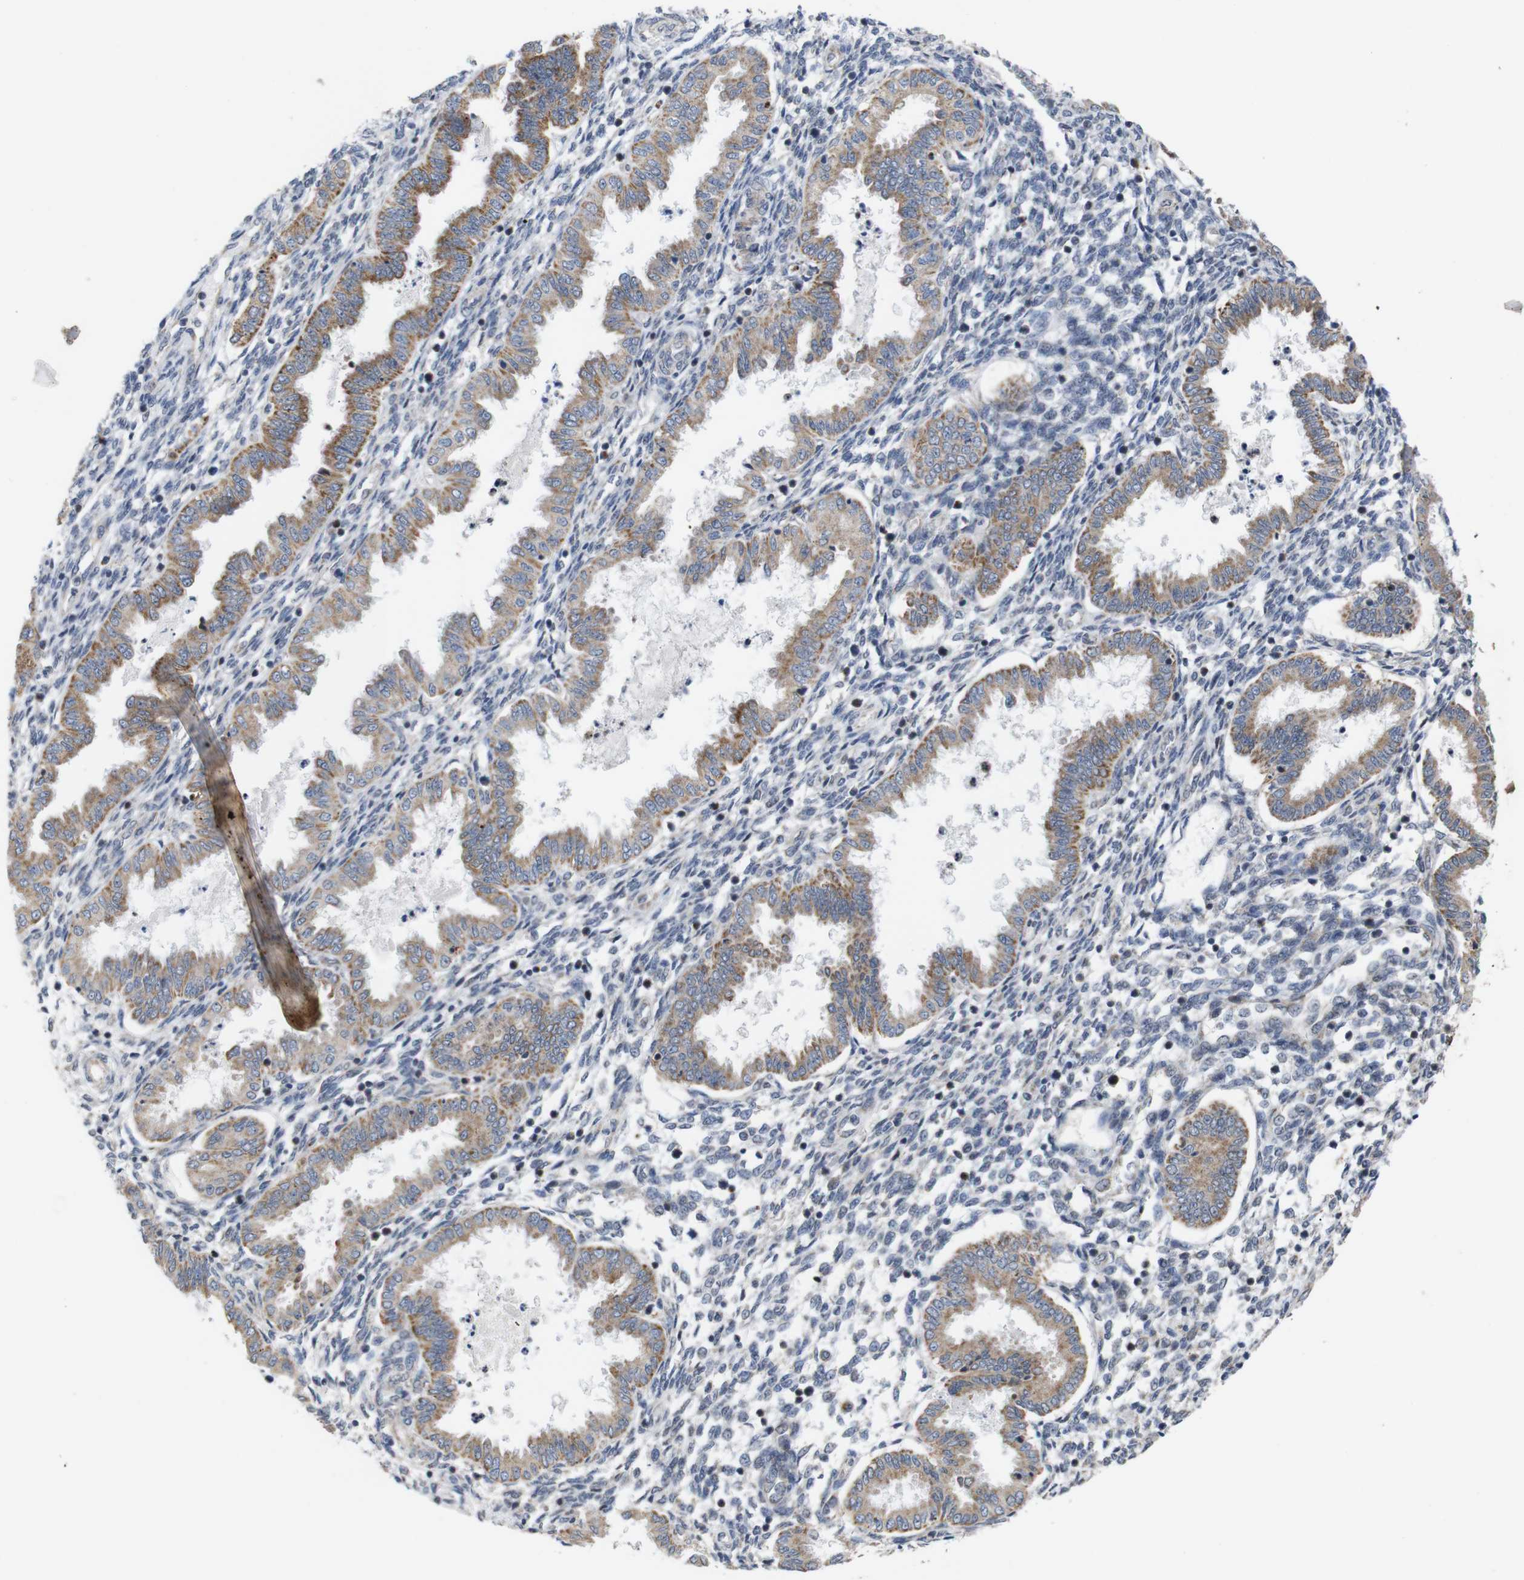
{"staining": {"intensity": "negative", "quantity": "none", "location": "none"}, "tissue": "endometrium", "cell_type": "Cells in endometrial stroma", "image_type": "normal", "snomed": [{"axis": "morphology", "description": "Normal tissue, NOS"}, {"axis": "topography", "description": "Endometrium"}], "caption": "Immunohistochemistry of normal human endometrium reveals no expression in cells in endometrial stroma.", "gene": "ATP7B", "patient": {"sex": "female", "age": 33}}